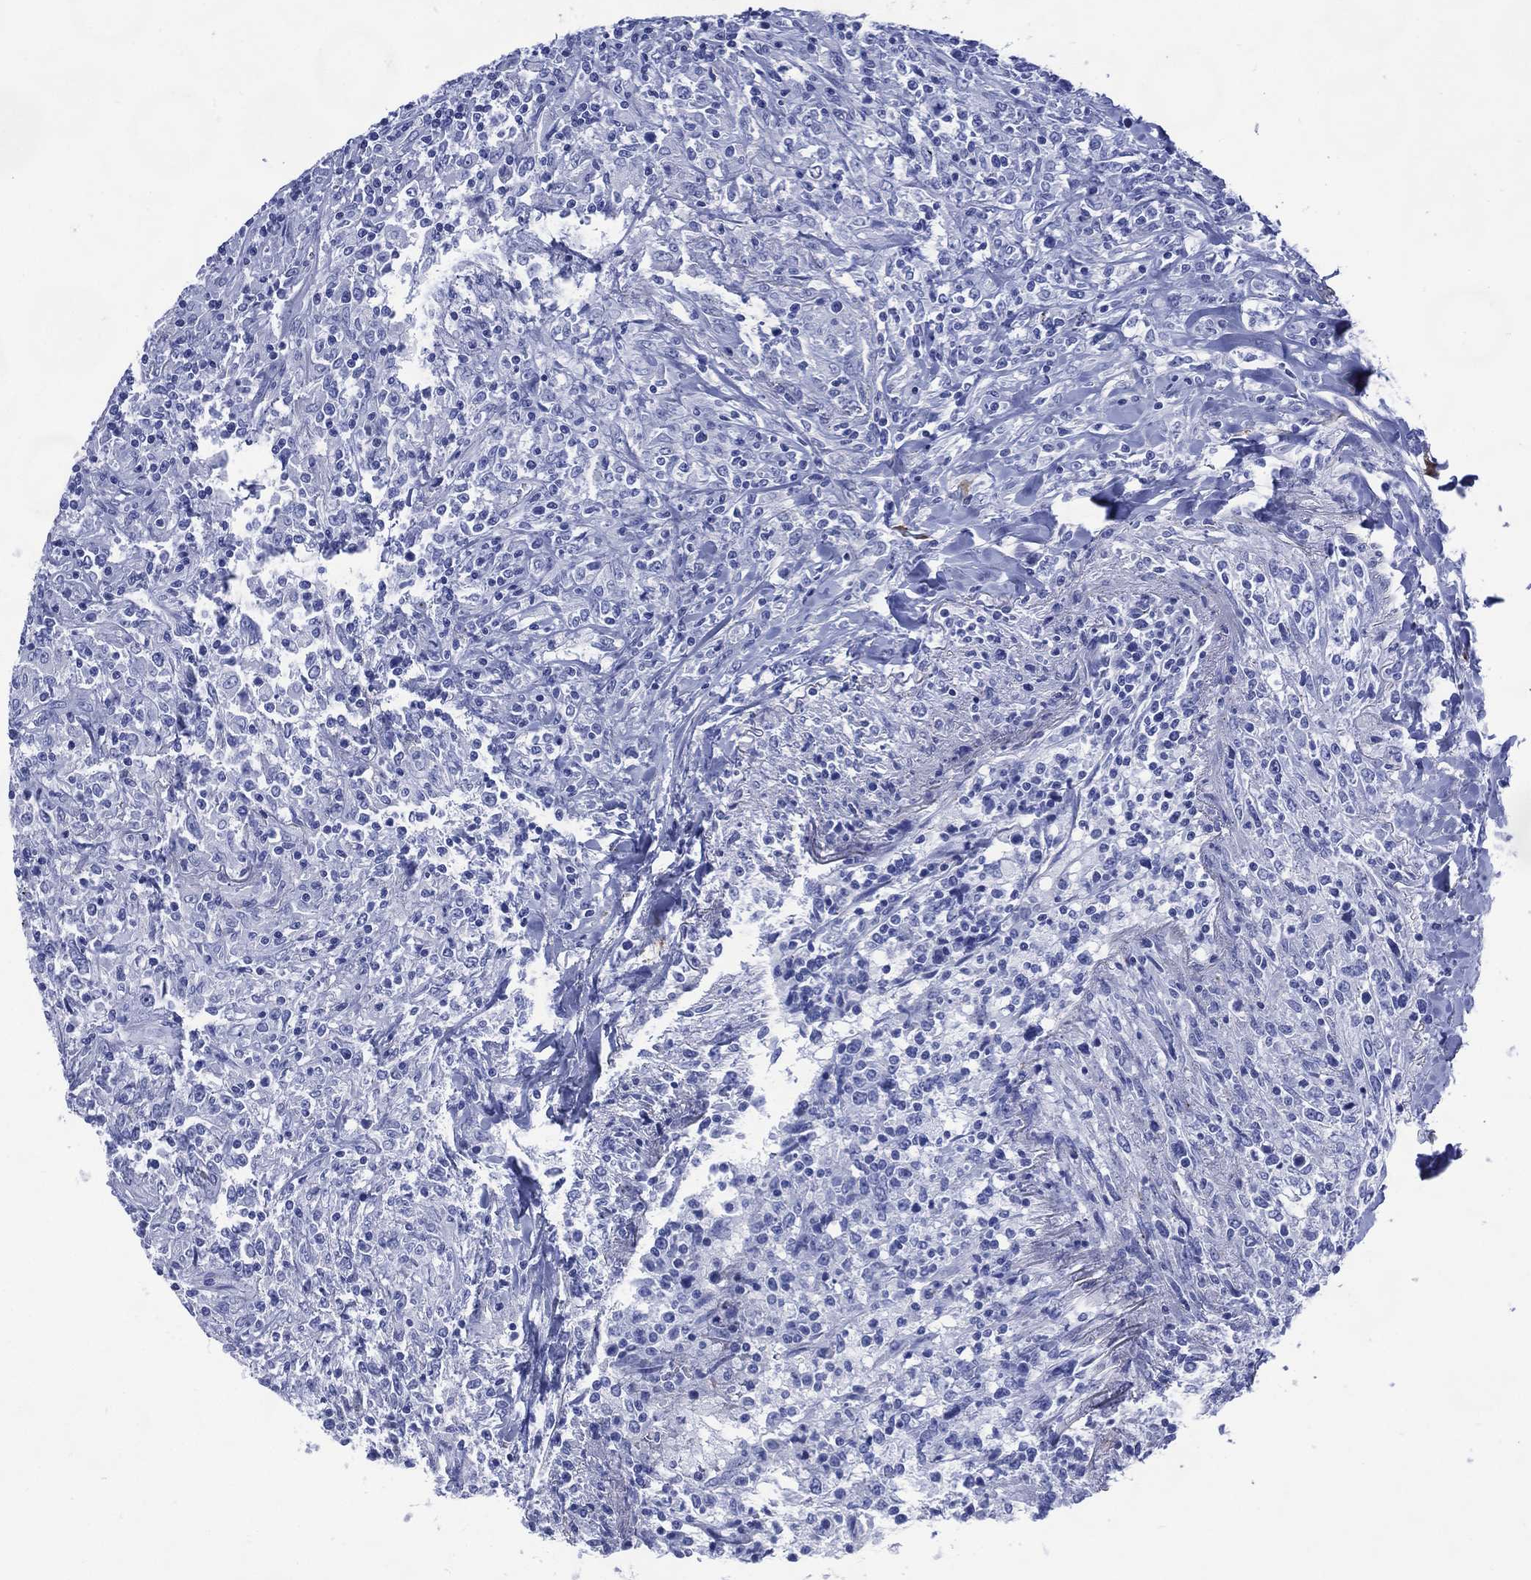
{"staining": {"intensity": "negative", "quantity": "none", "location": "none"}, "tissue": "lymphoma", "cell_type": "Tumor cells", "image_type": "cancer", "snomed": [{"axis": "morphology", "description": "Malignant lymphoma, non-Hodgkin's type, High grade"}, {"axis": "topography", "description": "Lung"}], "caption": "Photomicrograph shows no protein positivity in tumor cells of malignant lymphoma, non-Hodgkin's type (high-grade) tissue. The staining is performed using DAB brown chromogen with nuclei counter-stained in using hematoxylin.", "gene": "SHCBP1L", "patient": {"sex": "male", "age": 79}}